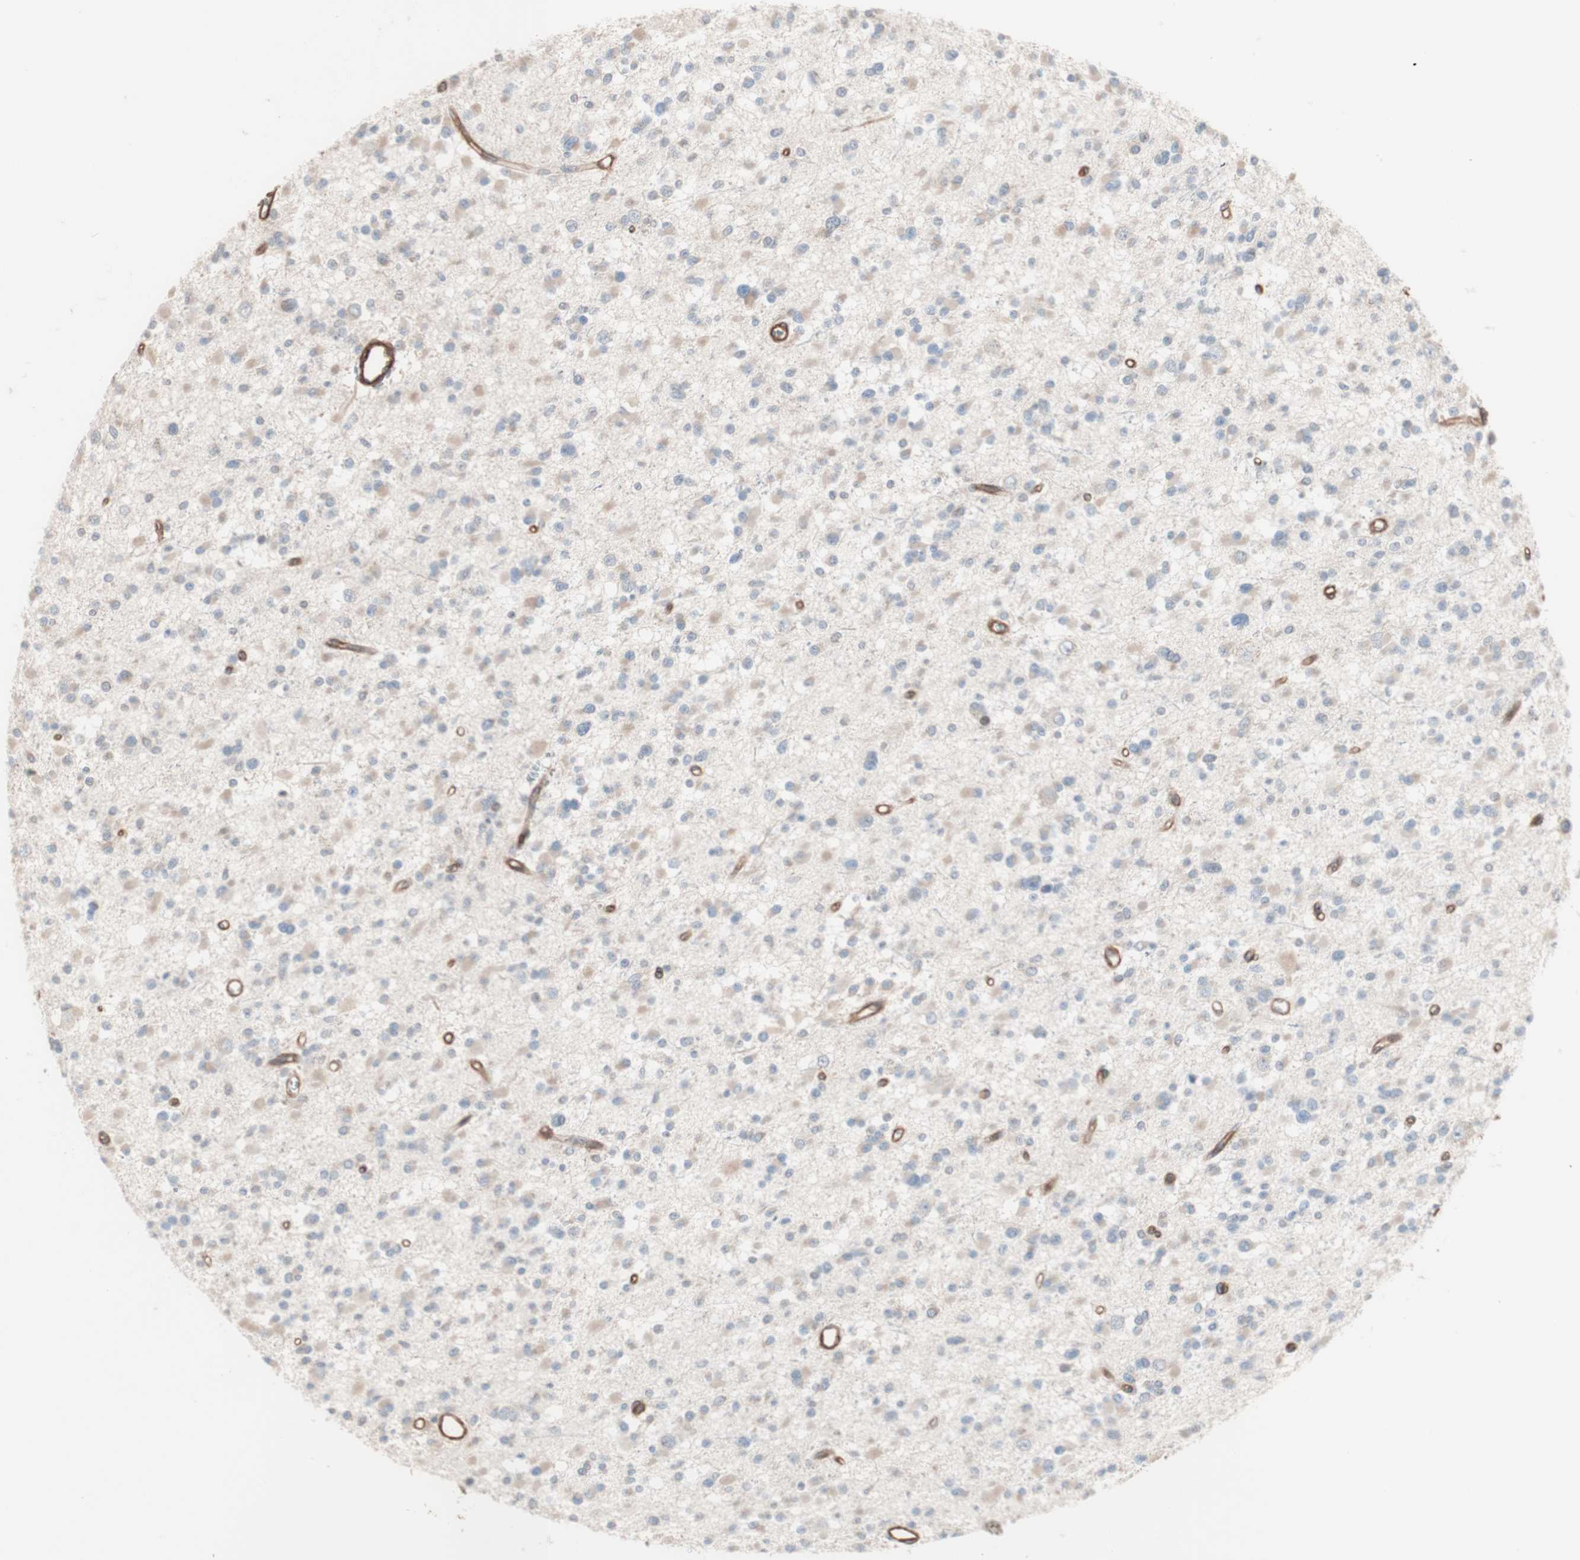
{"staining": {"intensity": "weak", "quantity": "25%-75%", "location": "cytoplasmic/membranous"}, "tissue": "glioma", "cell_type": "Tumor cells", "image_type": "cancer", "snomed": [{"axis": "morphology", "description": "Glioma, malignant, Low grade"}, {"axis": "topography", "description": "Brain"}], "caption": "Human glioma stained for a protein (brown) displays weak cytoplasmic/membranous positive expression in about 25%-75% of tumor cells.", "gene": "ALG5", "patient": {"sex": "female", "age": 22}}